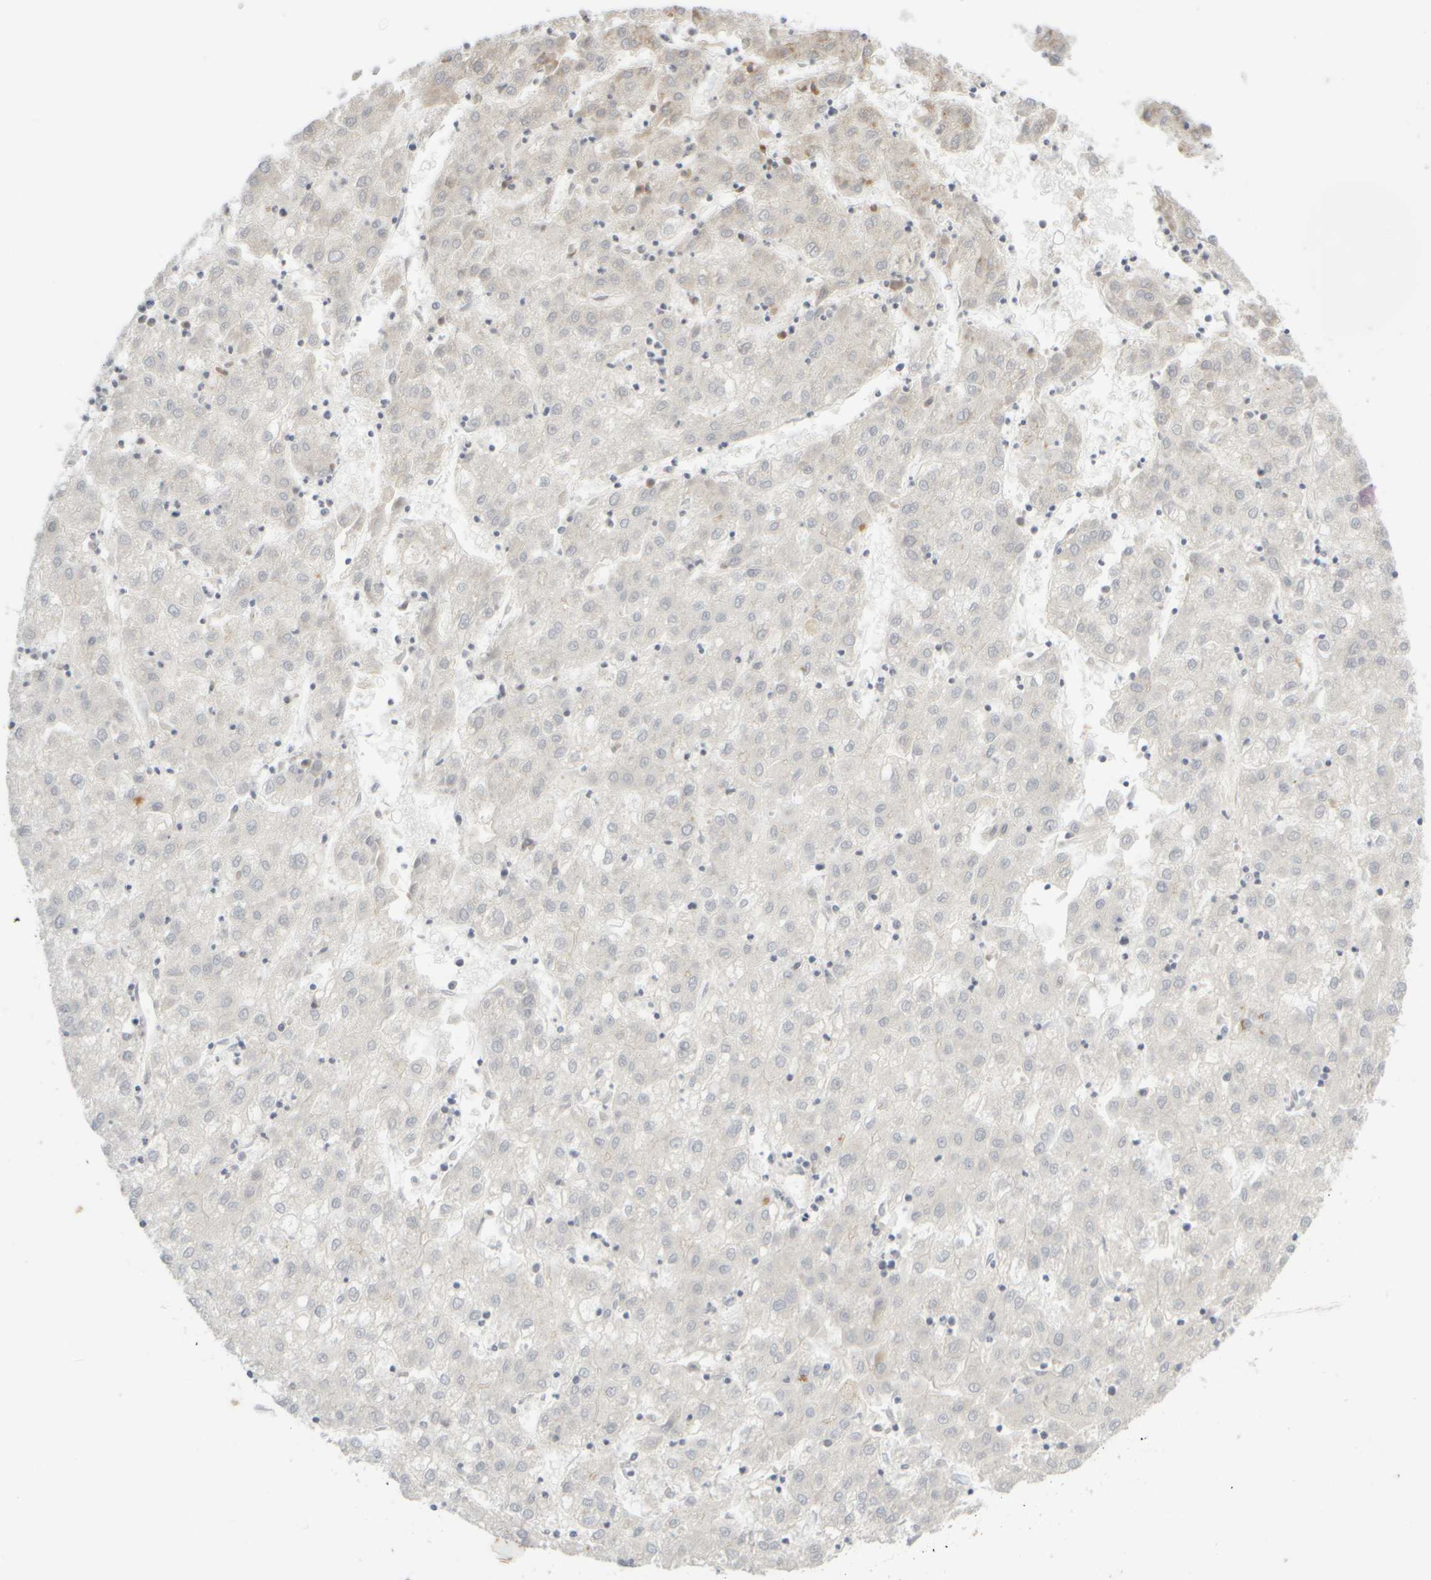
{"staining": {"intensity": "negative", "quantity": "none", "location": "none"}, "tissue": "liver cancer", "cell_type": "Tumor cells", "image_type": "cancer", "snomed": [{"axis": "morphology", "description": "Carcinoma, Hepatocellular, NOS"}, {"axis": "topography", "description": "Liver"}], "caption": "Hepatocellular carcinoma (liver) was stained to show a protein in brown. There is no significant positivity in tumor cells.", "gene": "GOPC", "patient": {"sex": "male", "age": 72}}